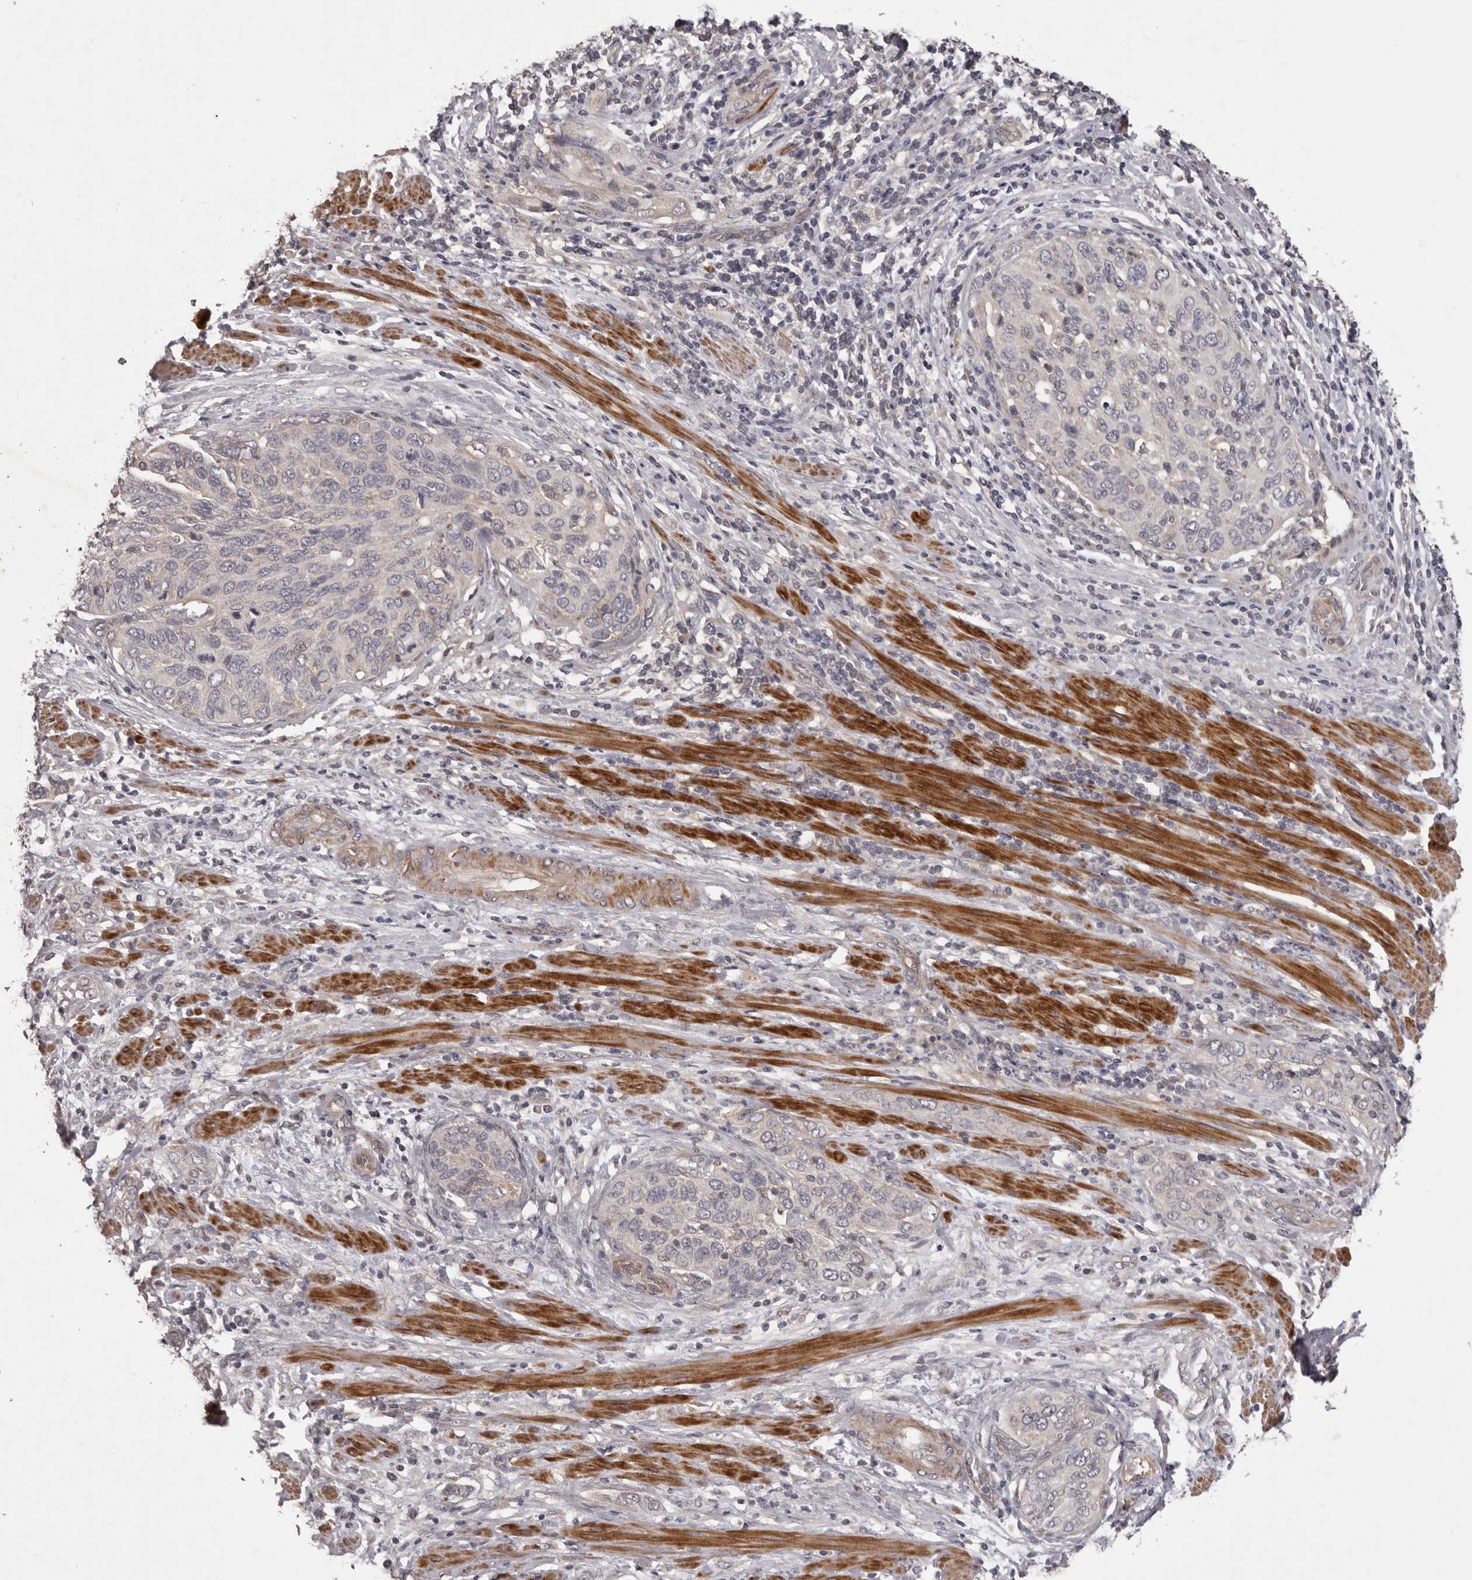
{"staining": {"intensity": "negative", "quantity": "none", "location": "none"}, "tissue": "cervical cancer", "cell_type": "Tumor cells", "image_type": "cancer", "snomed": [{"axis": "morphology", "description": "Squamous cell carcinoma, NOS"}, {"axis": "topography", "description": "Cervix"}], "caption": "This histopathology image is of cervical squamous cell carcinoma stained with immunohistochemistry (IHC) to label a protein in brown with the nuclei are counter-stained blue. There is no staining in tumor cells.", "gene": "HRH1", "patient": {"sex": "female", "age": 60}}